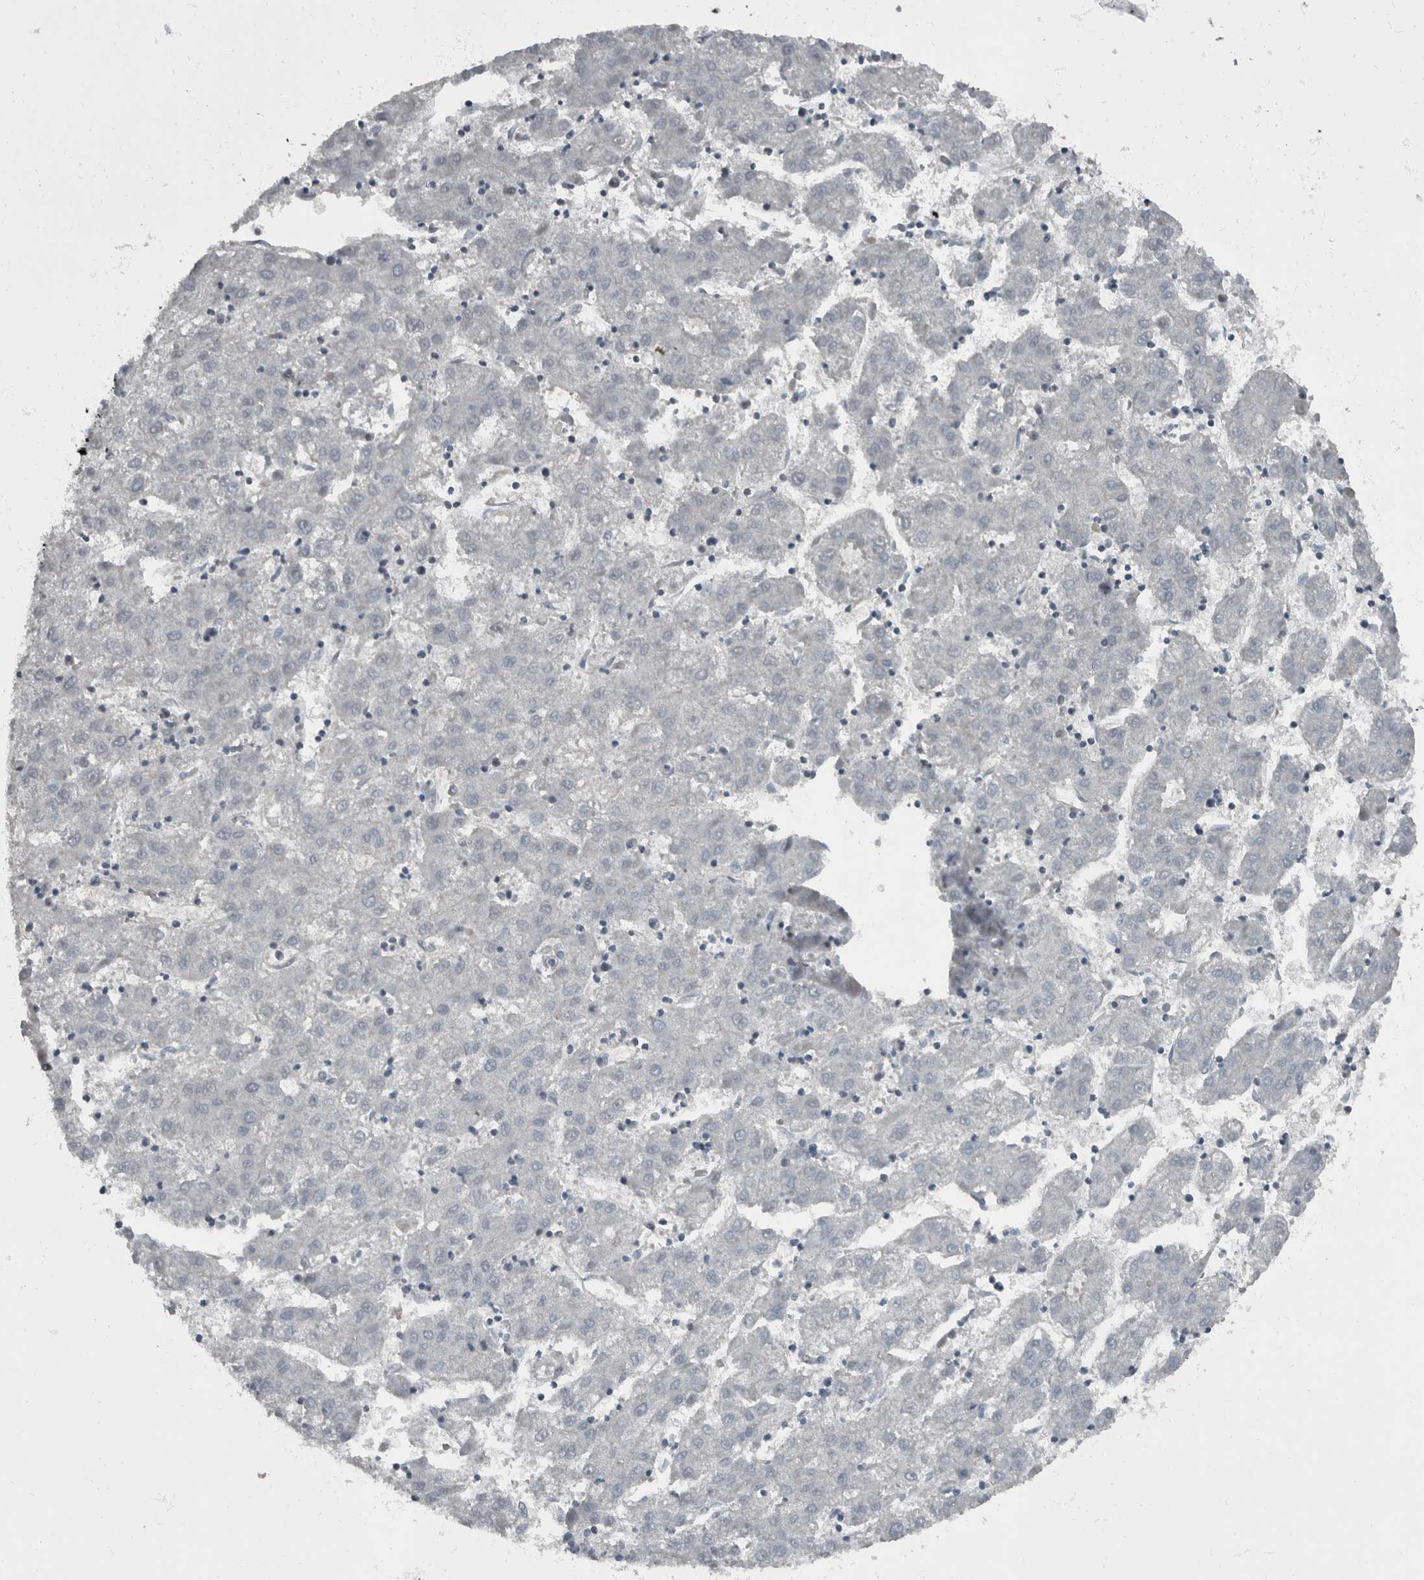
{"staining": {"intensity": "negative", "quantity": "none", "location": "none"}, "tissue": "liver cancer", "cell_type": "Tumor cells", "image_type": "cancer", "snomed": [{"axis": "morphology", "description": "Carcinoma, Hepatocellular, NOS"}, {"axis": "topography", "description": "Liver"}], "caption": "There is no significant expression in tumor cells of hepatocellular carcinoma (liver). (DAB IHC with hematoxylin counter stain).", "gene": "RABGGTB", "patient": {"sex": "male", "age": 72}}